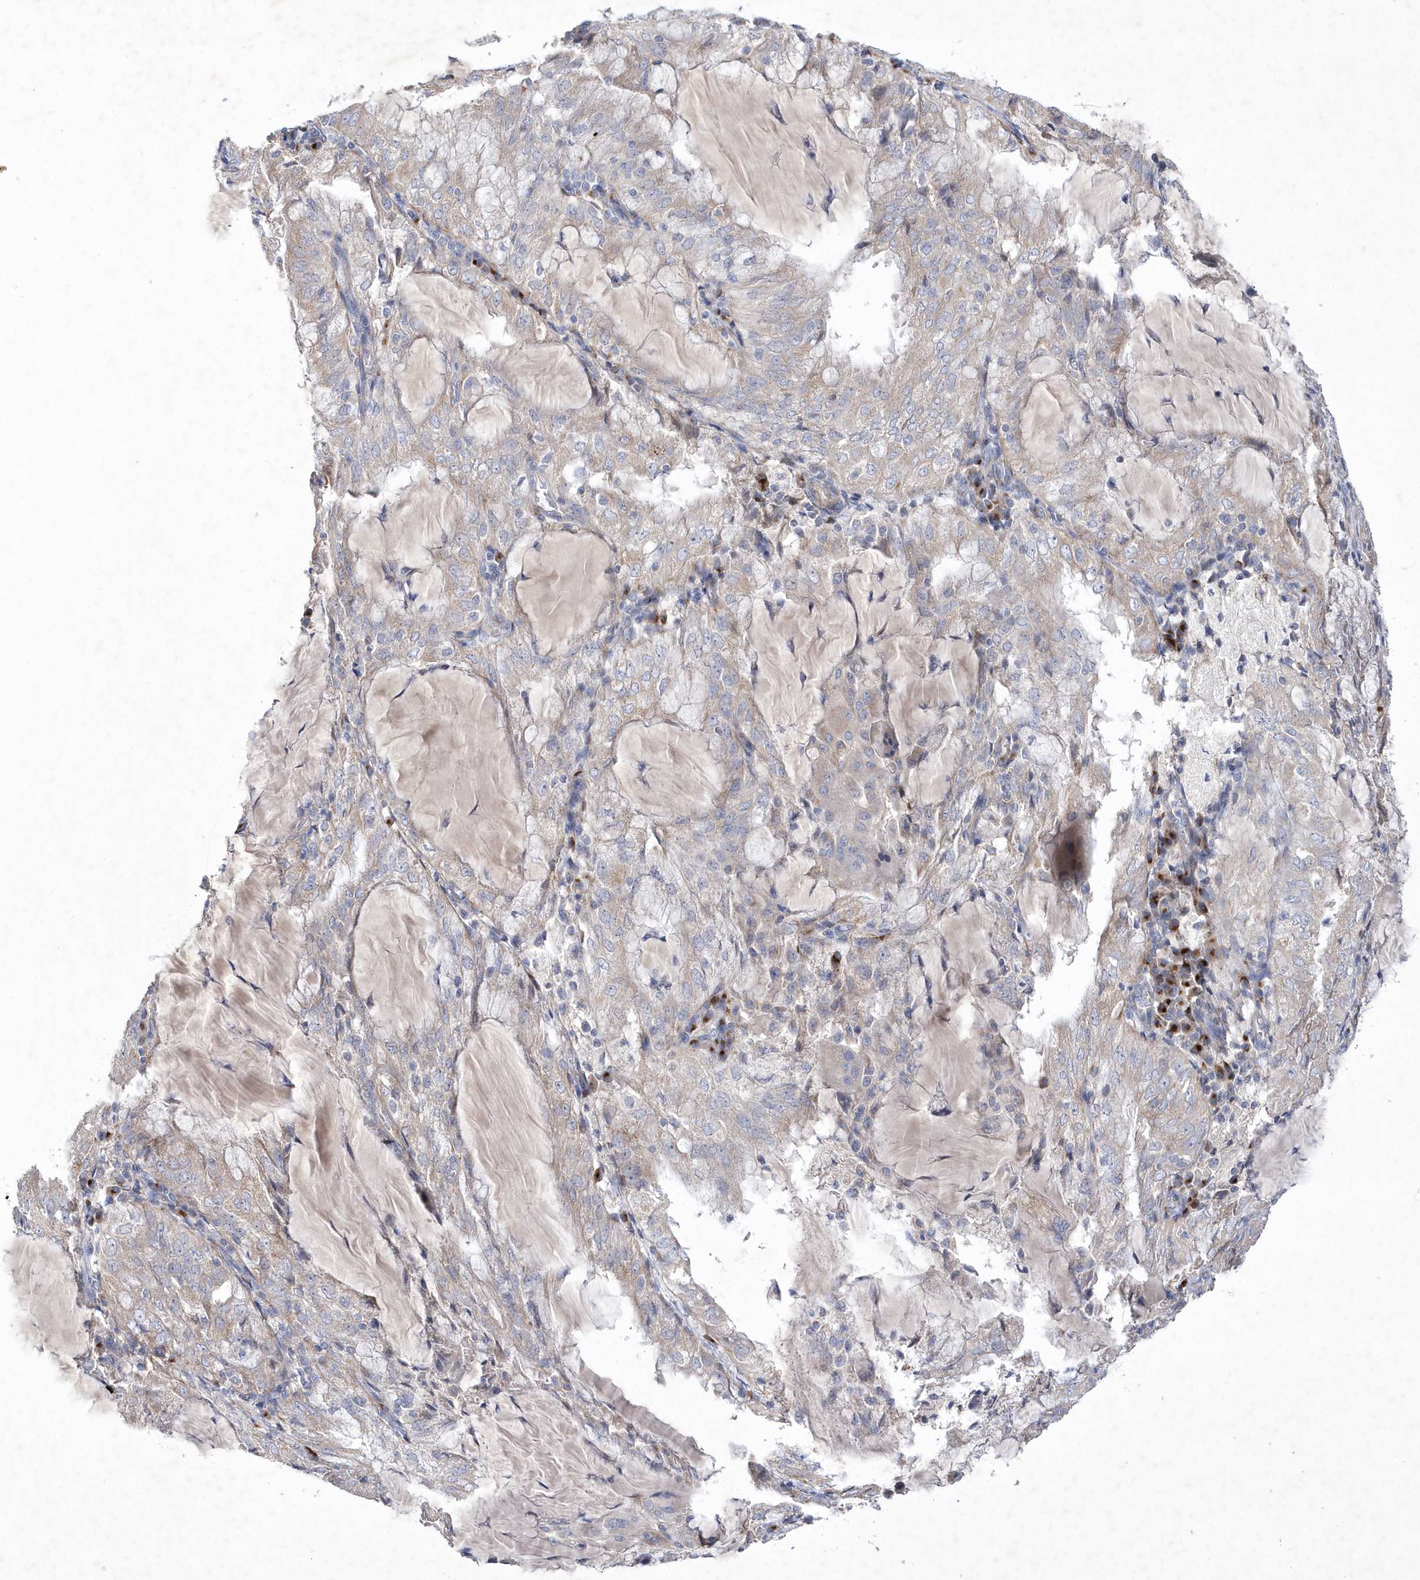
{"staining": {"intensity": "negative", "quantity": "none", "location": "none"}, "tissue": "endometrial cancer", "cell_type": "Tumor cells", "image_type": "cancer", "snomed": [{"axis": "morphology", "description": "Adenocarcinoma, NOS"}, {"axis": "topography", "description": "Endometrium"}], "caption": "Immunohistochemistry micrograph of human endometrial adenocarcinoma stained for a protein (brown), which shows no positivity in tumor cells.", "gene": "METTL8", "patient": {"sex": "female", "age": 81}}